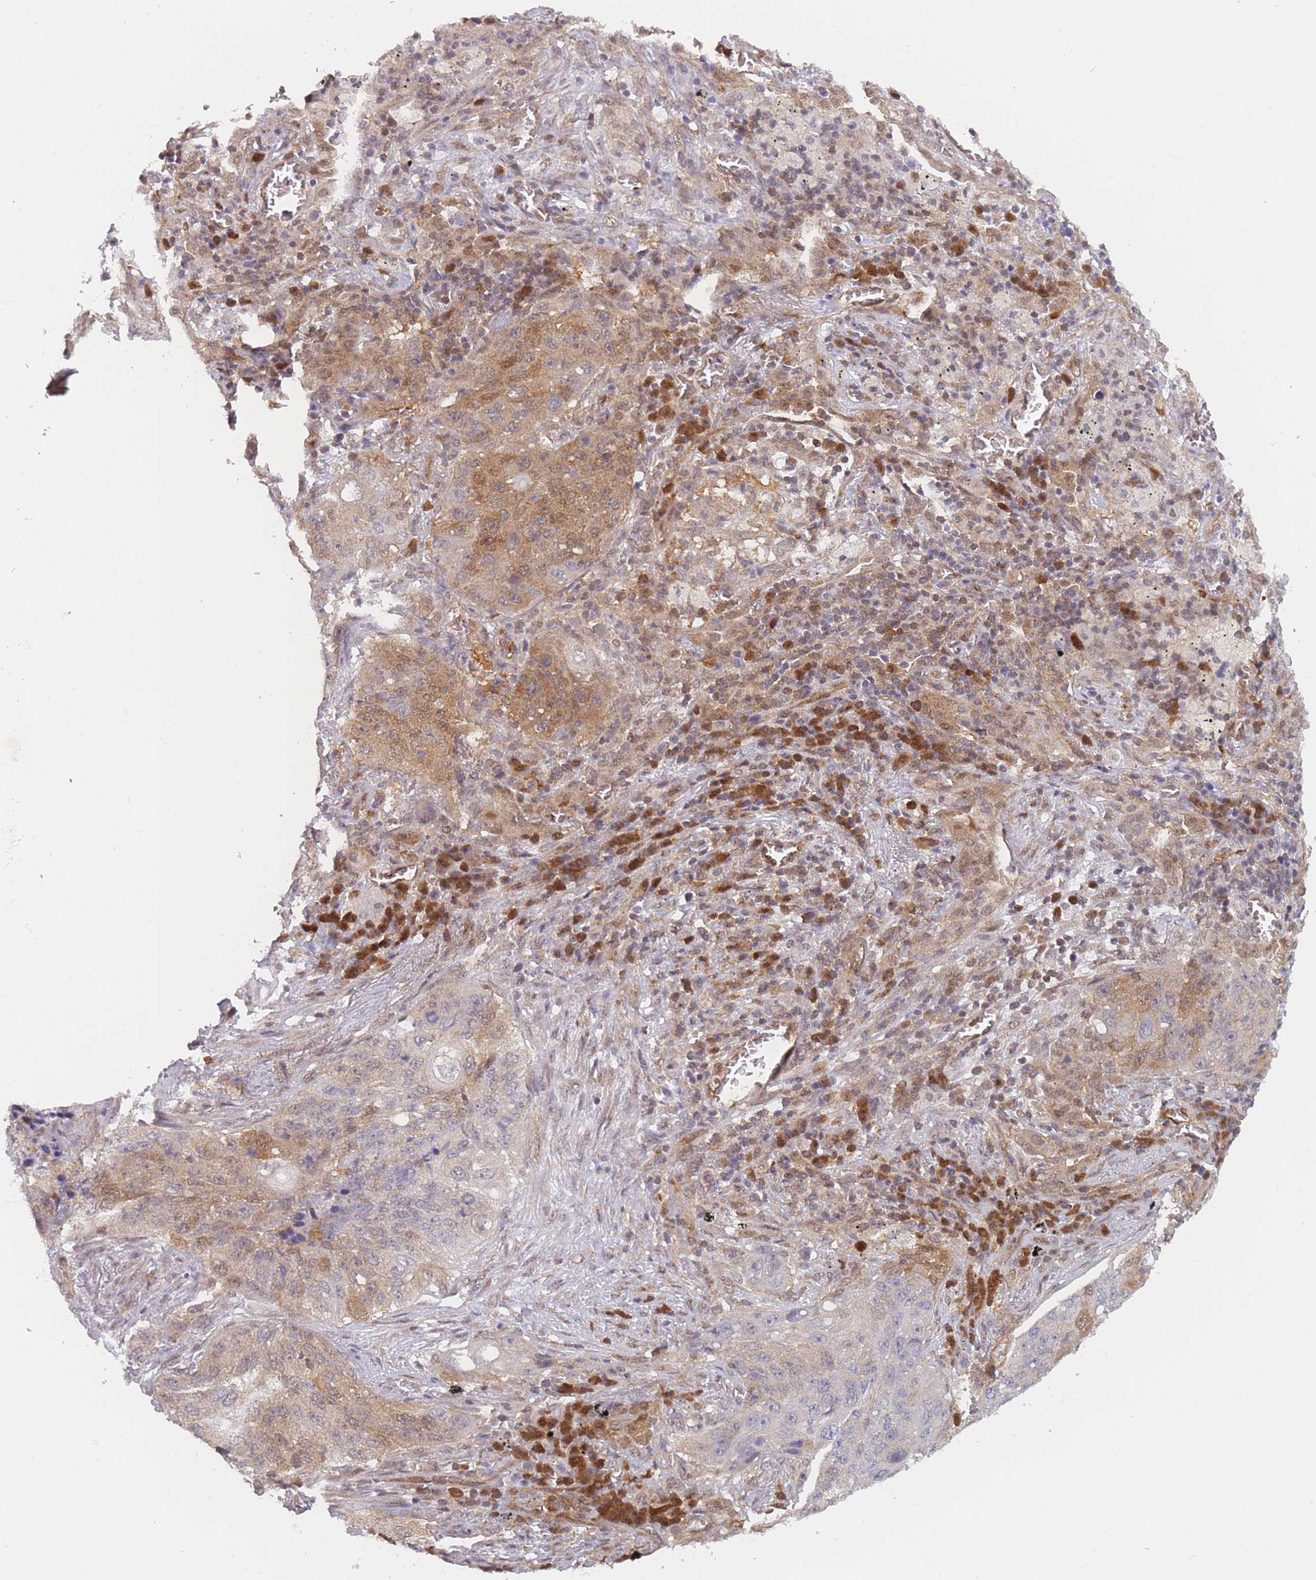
{"staining": {"intensity": "moderate", "quantity": "<25%", "location": "cytoplasmic/membranous"}, "tissue": "lung cancer", "cell_type": "Tumor cells", "image_type": "cancer", "snomed": [{"axis": "morphology", "description": "Squamous cell carcinoma, NOS"}, {"axis": "topography", "description": "Lung"}], "caption": "This is a photomicrograph of IHC staining of lung cancer (squamous cell carcinoma), which shows moderate staining in the cytoplasmic/membranous of tumor cells.", "gene": "MRI1", "patient": {"sex": "female", "age": 63}}